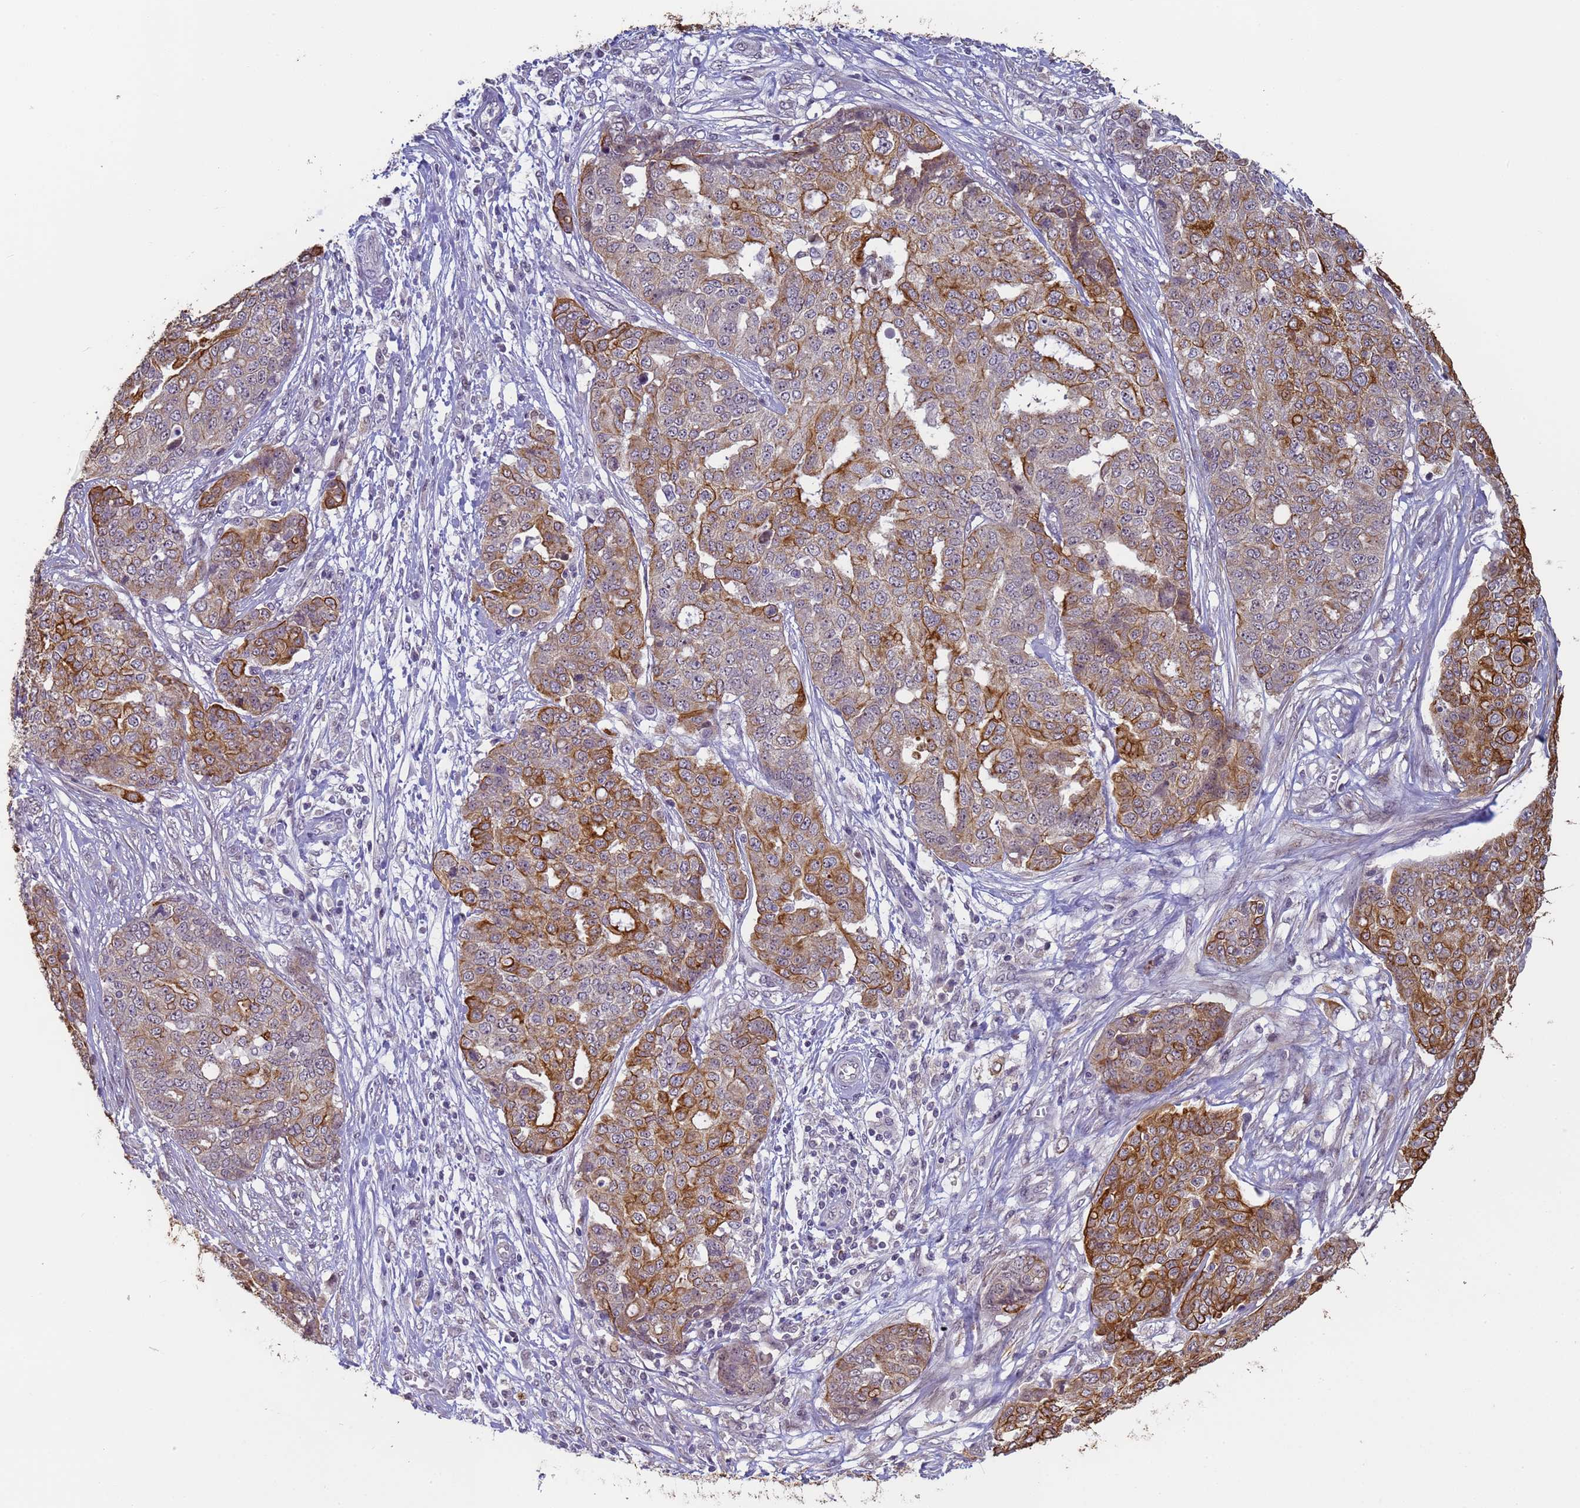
{"staining": {"intensity": "moderate", "quantity": "25%-75%", "location": "cytoplasmic/membranous"}, "tissue": "ovarian cancer", "cell_type": "Tumor cells", "image_type": "cancer", "snomed": [{"axis": "morphology", "description": "Cystadenocarcinoma, serous, NOS"}, {"axis": "topography", "description": "Soft tissue"}, {"axis": "topography", "description": "Ovary"}], "caption": "DAB (3,3'-diaminobenzidine) immunohistochemical staining of human ovarian cancer (serous cystadenocarcinoma) displays moderate cytoplasmic/membranous protein staining in approximately 25%-75% of tumor cells.", "gene": "VWA3A", "patient": {"sex": "female", "age": 57}}